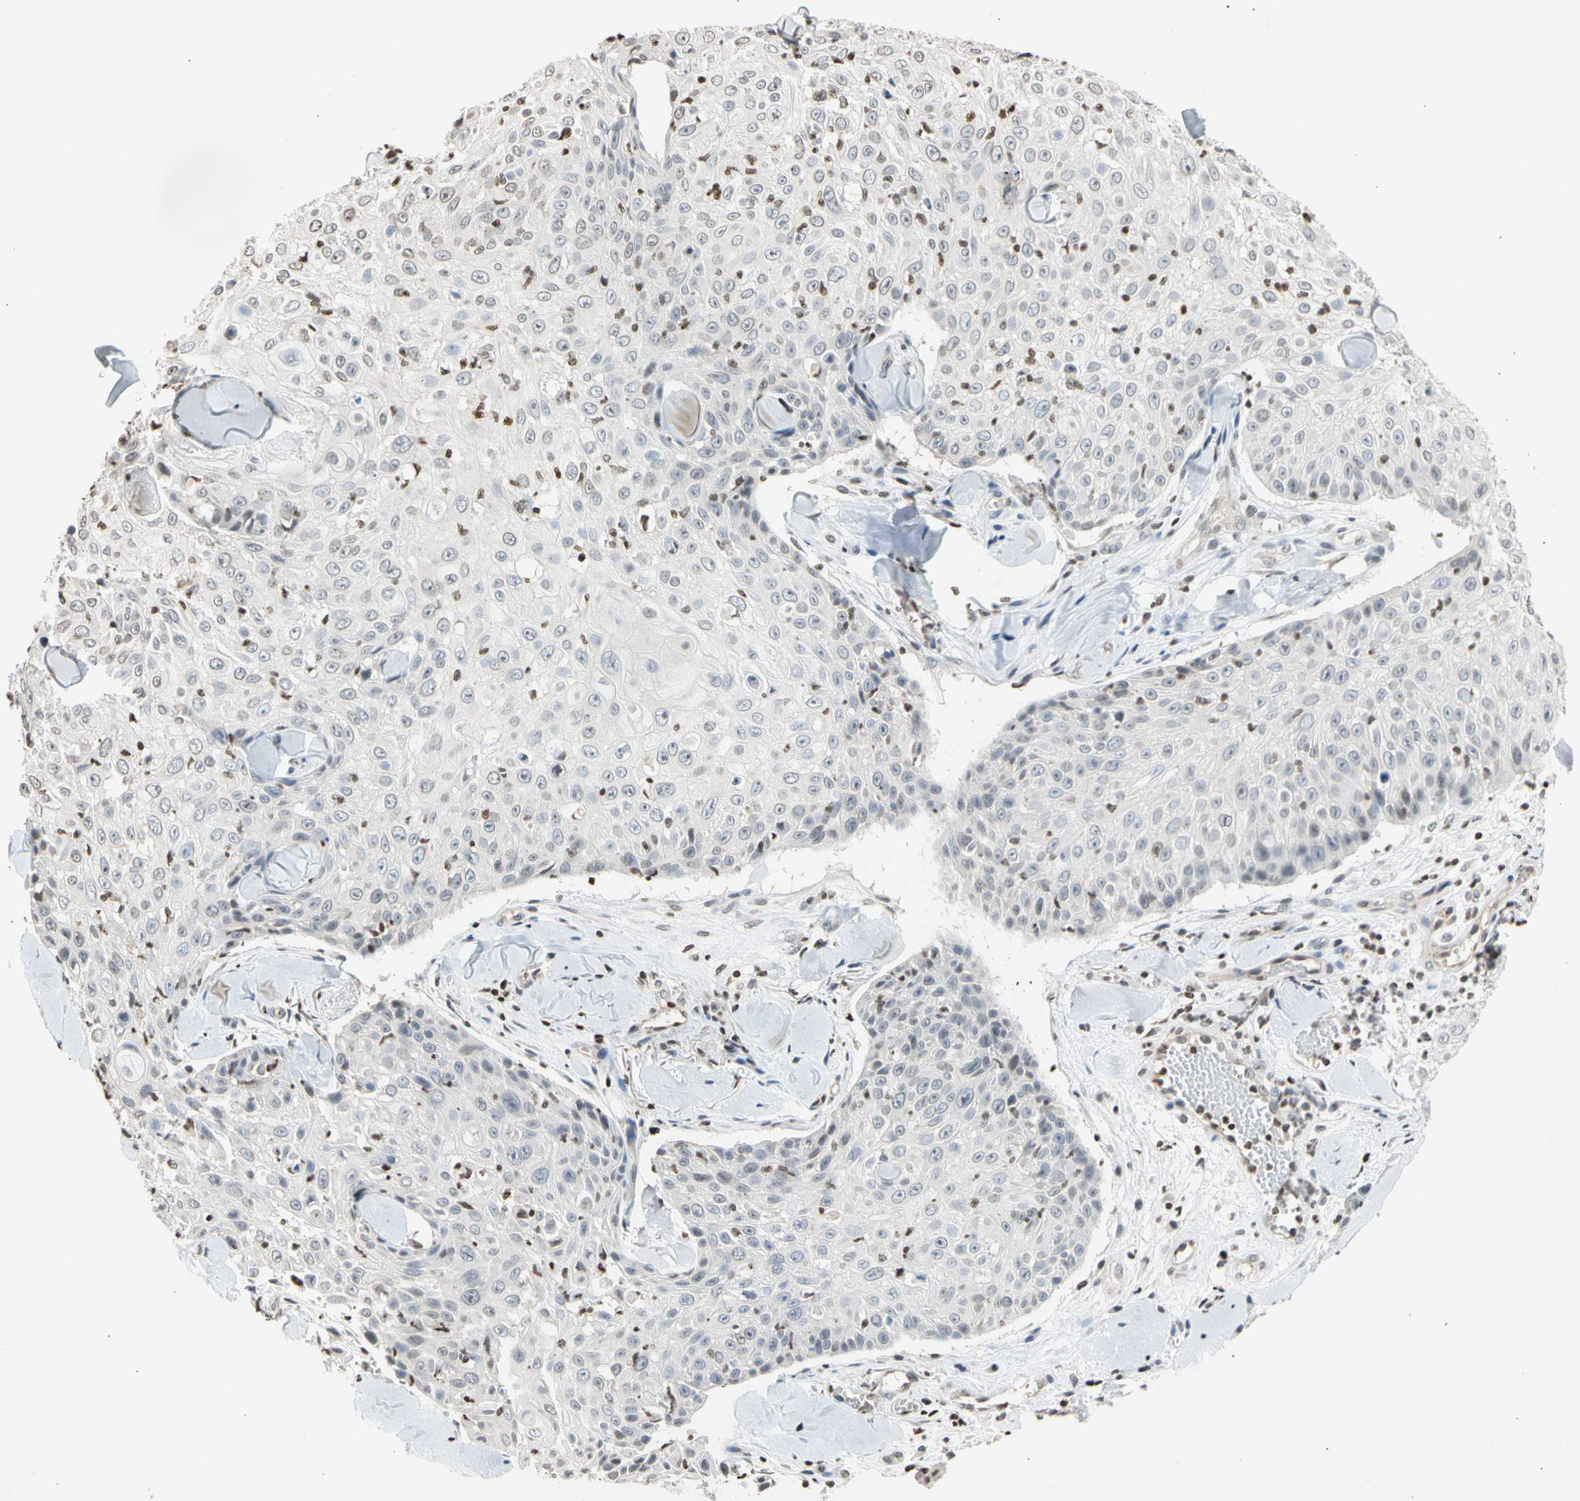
{"staining": {"intensity": "negative", "quantity": "none", "location": "none"}, "tissue": "skin cancer", "cell_type": "Tumor cells", "image_type": "cancer", "snomed": [{"axis": "morphology", "description": "Squamous cell carcinoma, NOS"}, {"axis": "topography", "description": "Skin"}], "caption": "Tumor cells are negative for protein expression in human skin squamous cell carcinoma.", "gene": "GPX4", "patient": {"sex": "male", "age": 86}}